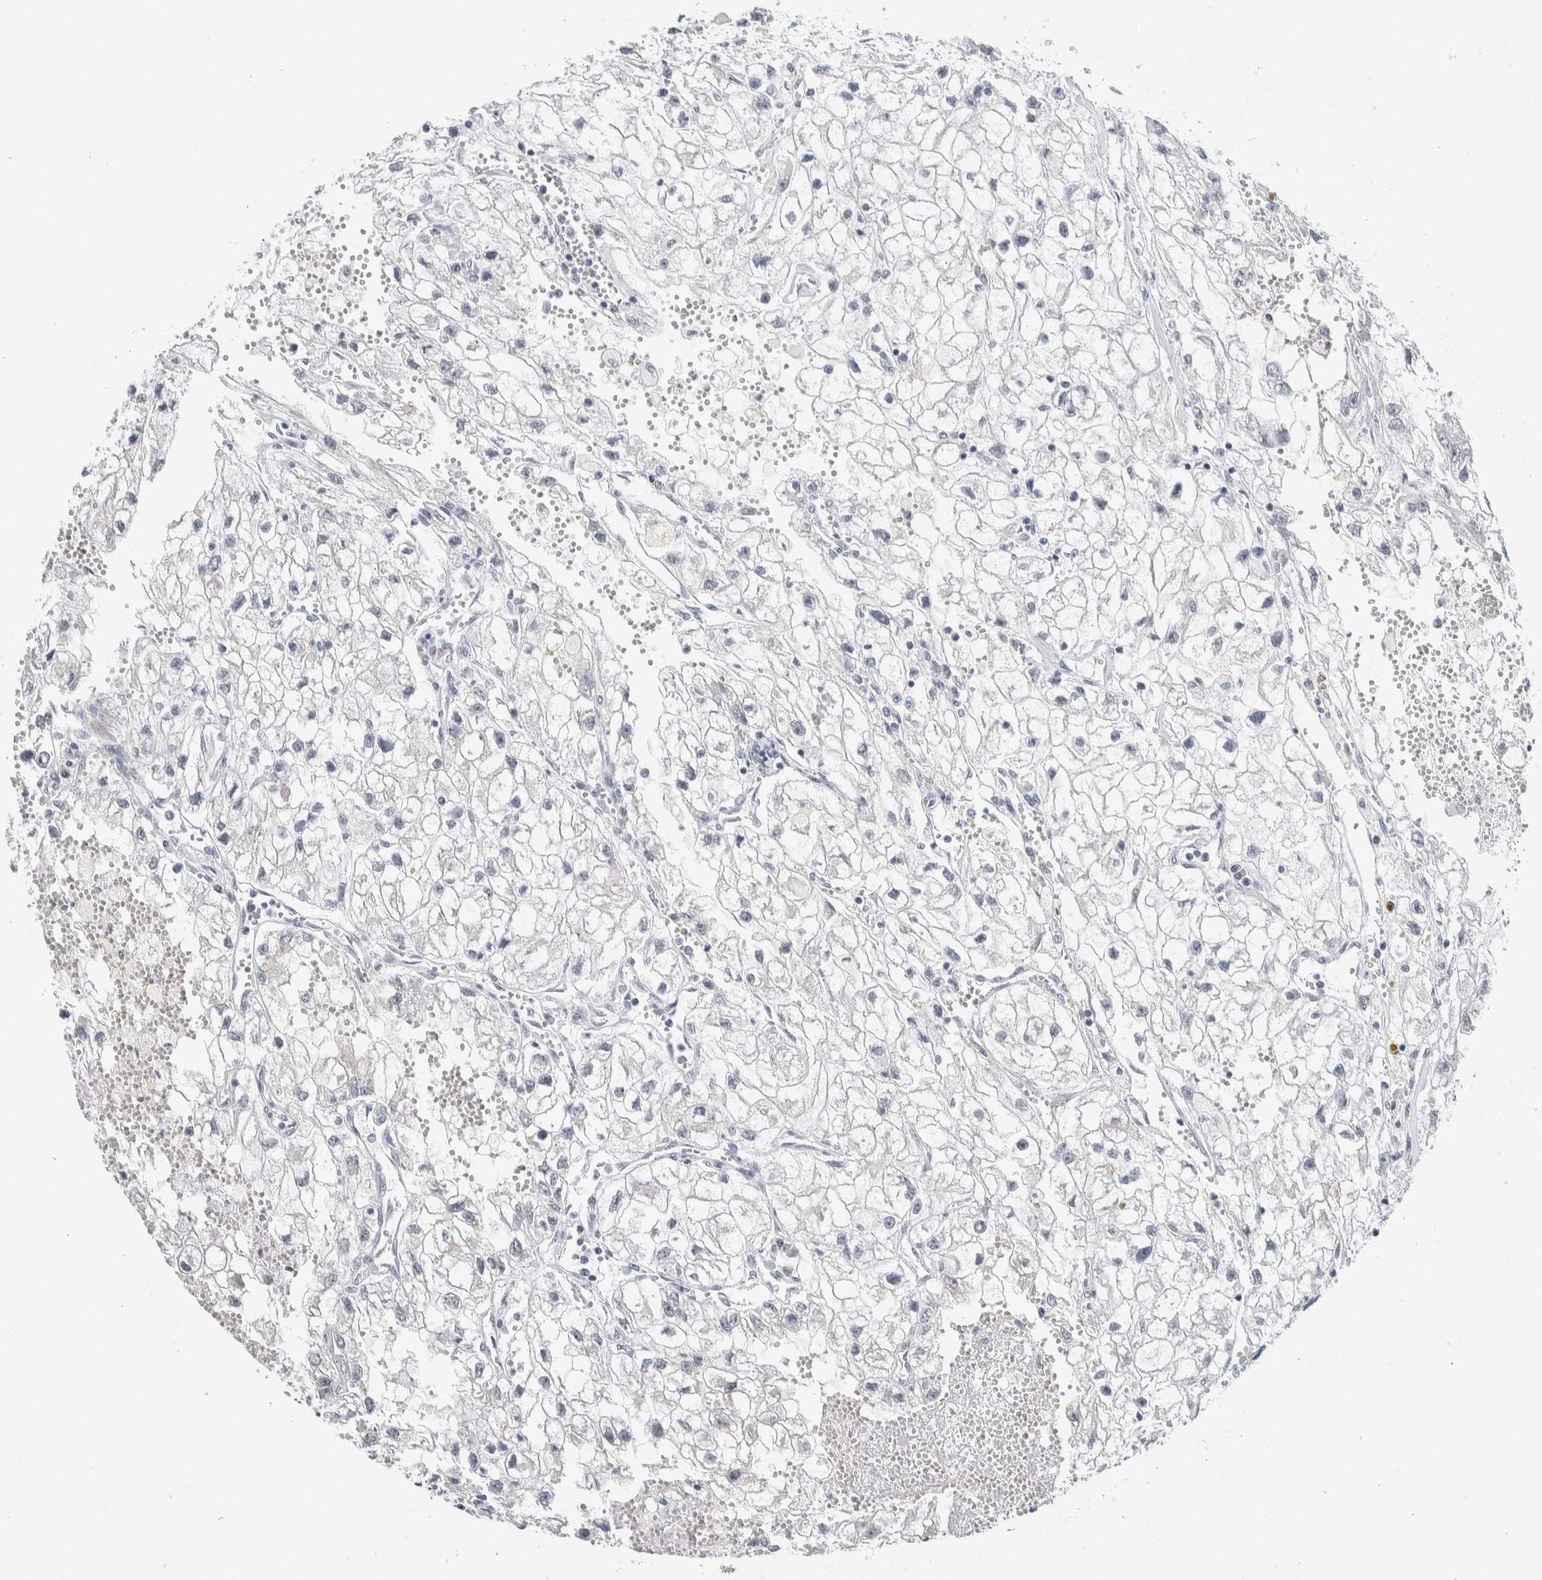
{"staining": {"intensity": "negative", "quantity": "none", "location": "none"}, "tissue": "renal cancer", "cell_type": "Tumor cells", "image_type": "cancer", "snomed": [{"axis": "morphology", "description": "Adenocarcinoma, NOS"}, {"axis": "topography", "description": "Kidney"}], "caption": "High power microscopy micrograph of an immunohistochemistry histopathology image of renal cancer, revealing no significant positivity in tumor cells. (DAB (3,3'-diaminobenzidine) immunohistochemistry with hematoxylin counter stain).", "gene": "SCN2A", "patient": {"sex": "female", "age": 70}}